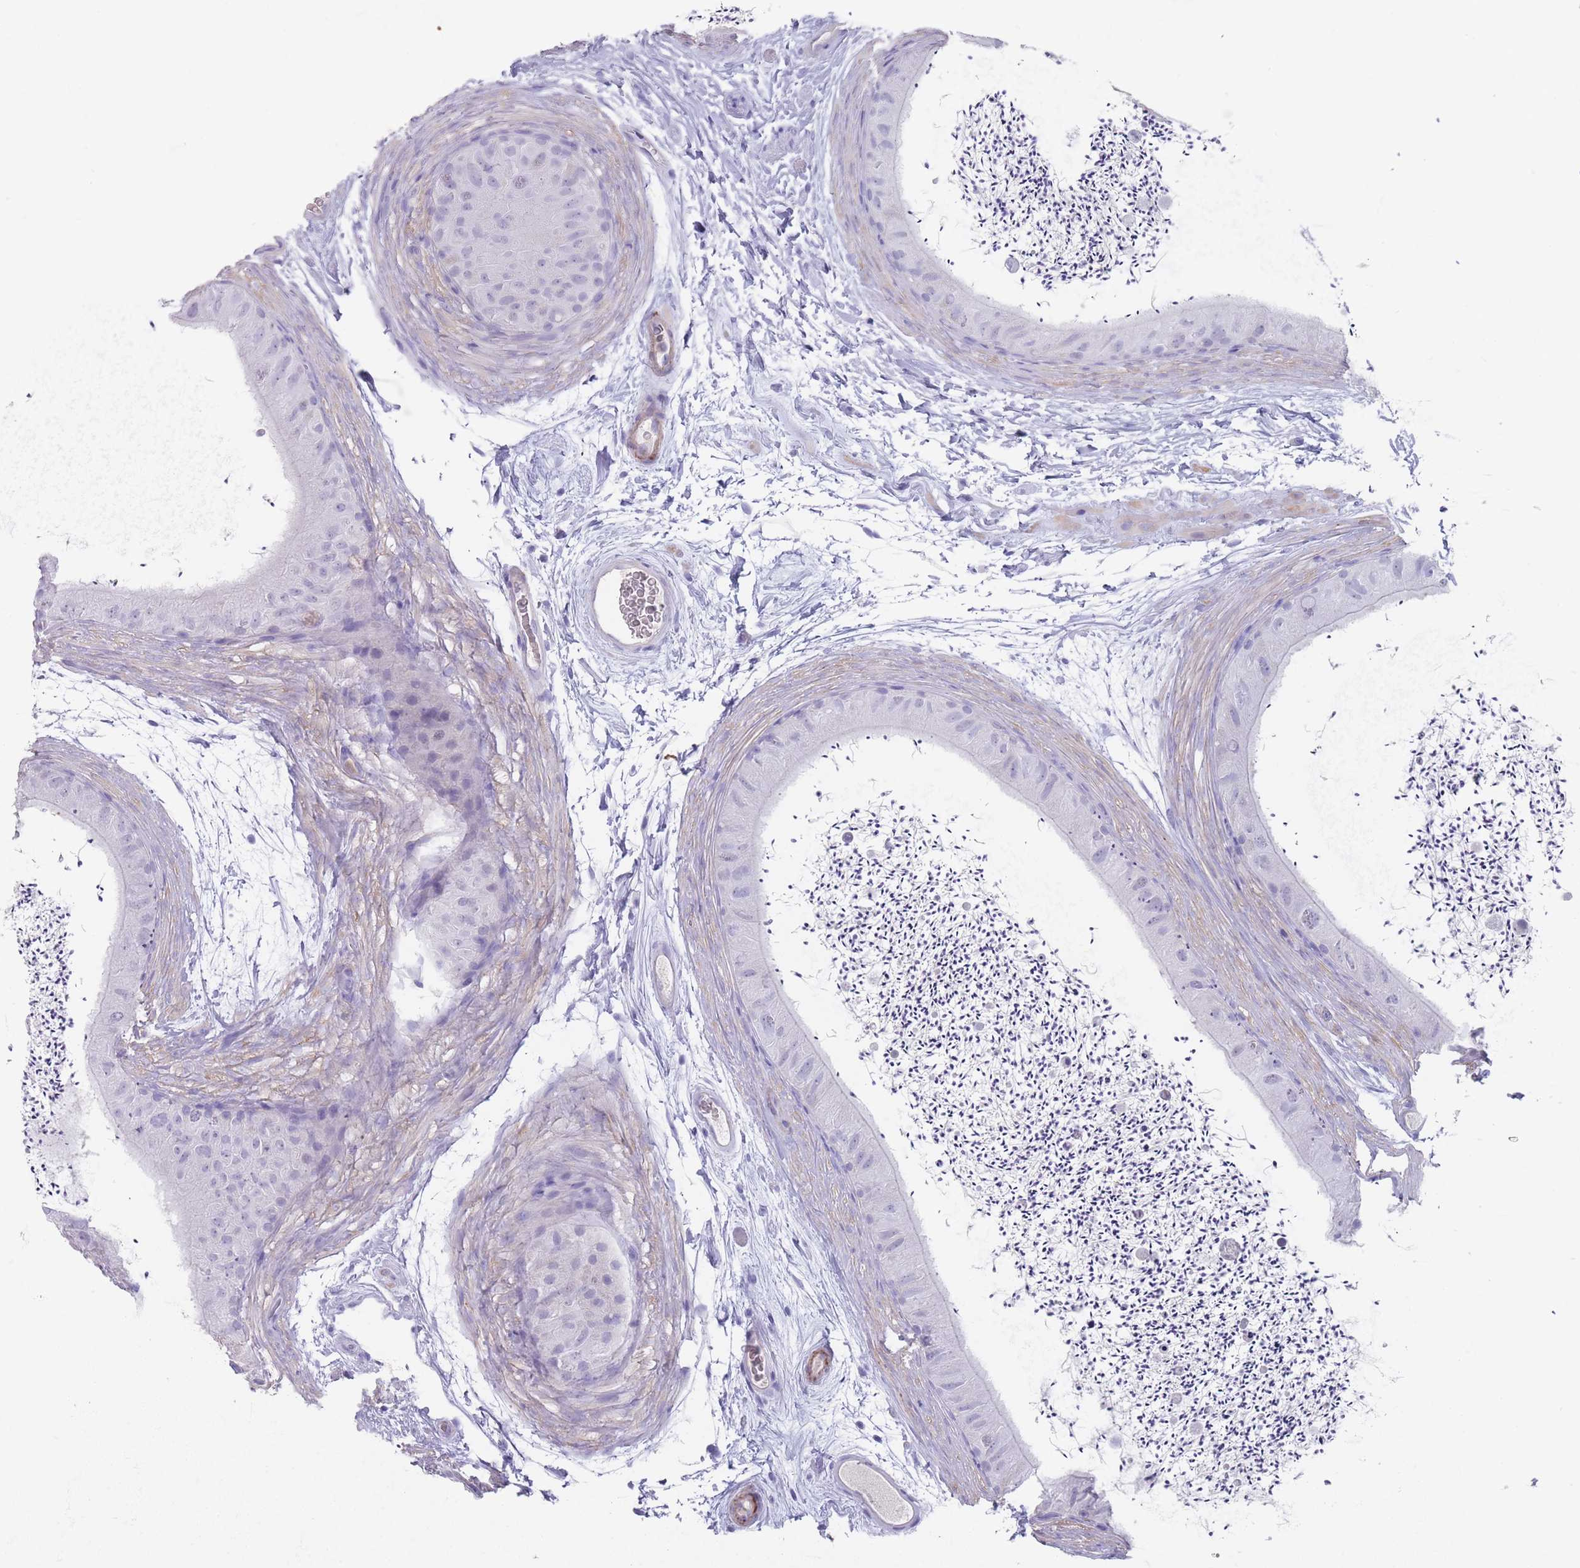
{"staining": {"intensity": "negative", "quantity": "none", "location": "none"}, "tissue": "epididymis", "cell_type": "Glandular cells", "image_type": "normal", "snomed": [{"axis": "morphology", "description": "Normal tissue, NOS"}, {"axis": "topography", "description": "Epididymis"}], "caption": "High magnification brightfield microscopy of unremarkable epididymis stained with DAB (3,3'-diaminobenzidine) (brown) and counterstained with hematoxylin (blue): glandular cells show no significant positivity.", "gene": "RHBG", "patient": {"sex": "male", "age": 50}}